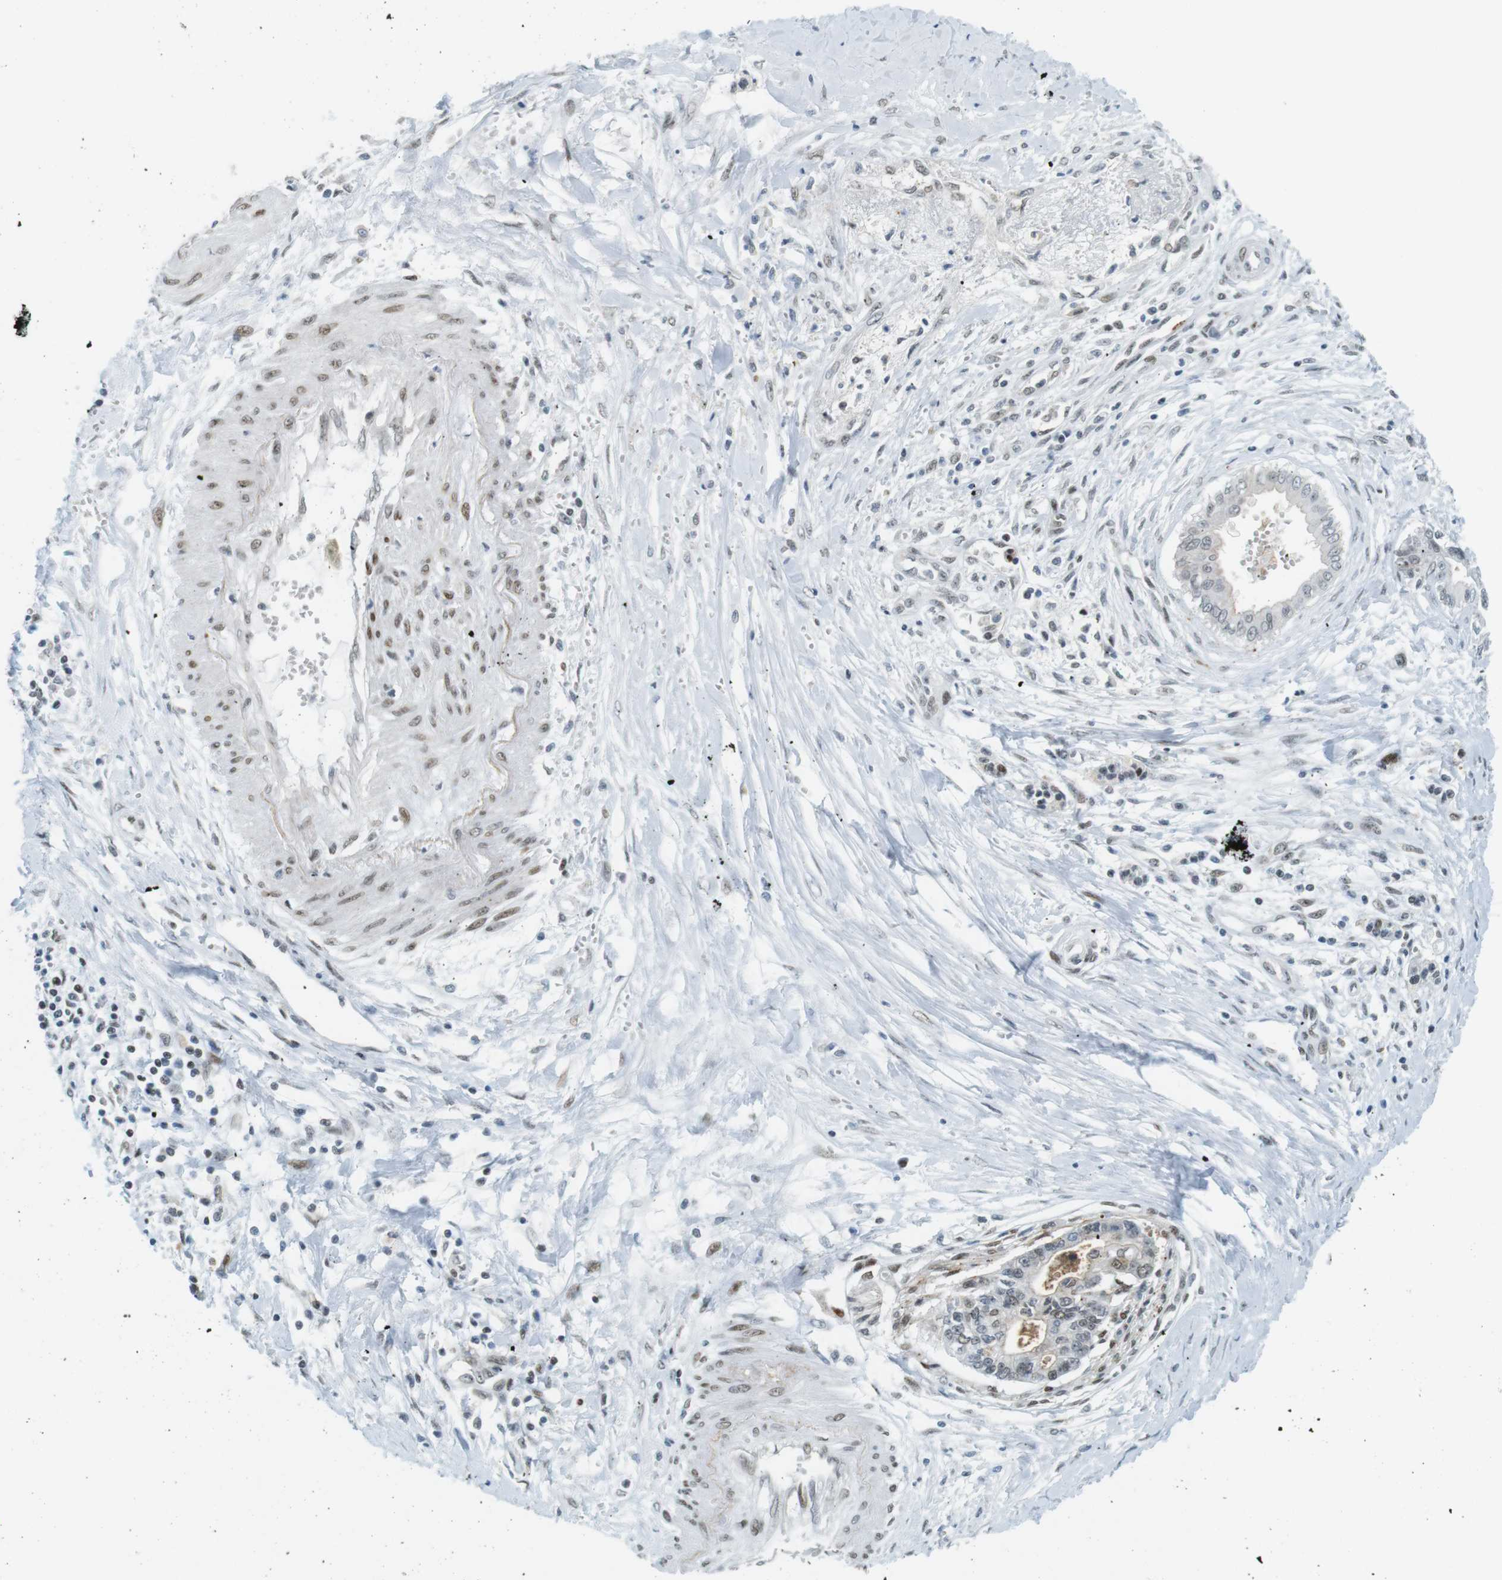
{"staining": {"intensity": "weak", "quantity": "<25%", "location": "nuclear"}, "tissue": "pancreatic cancer", "cell_type": "Tumor cells", "image_type": "cancer", "snomed": [{"axis": "morphology", "description": "Adenocarcinoma, NOS"}, {"axis": "topography", "description": "Pancreas"}], "caption": "Tumor cells are negative for brown protein staining in adenocarcinoma (pancreatic).", "gene": "UBB", "patient": {"sex": "male", "age": 56}}